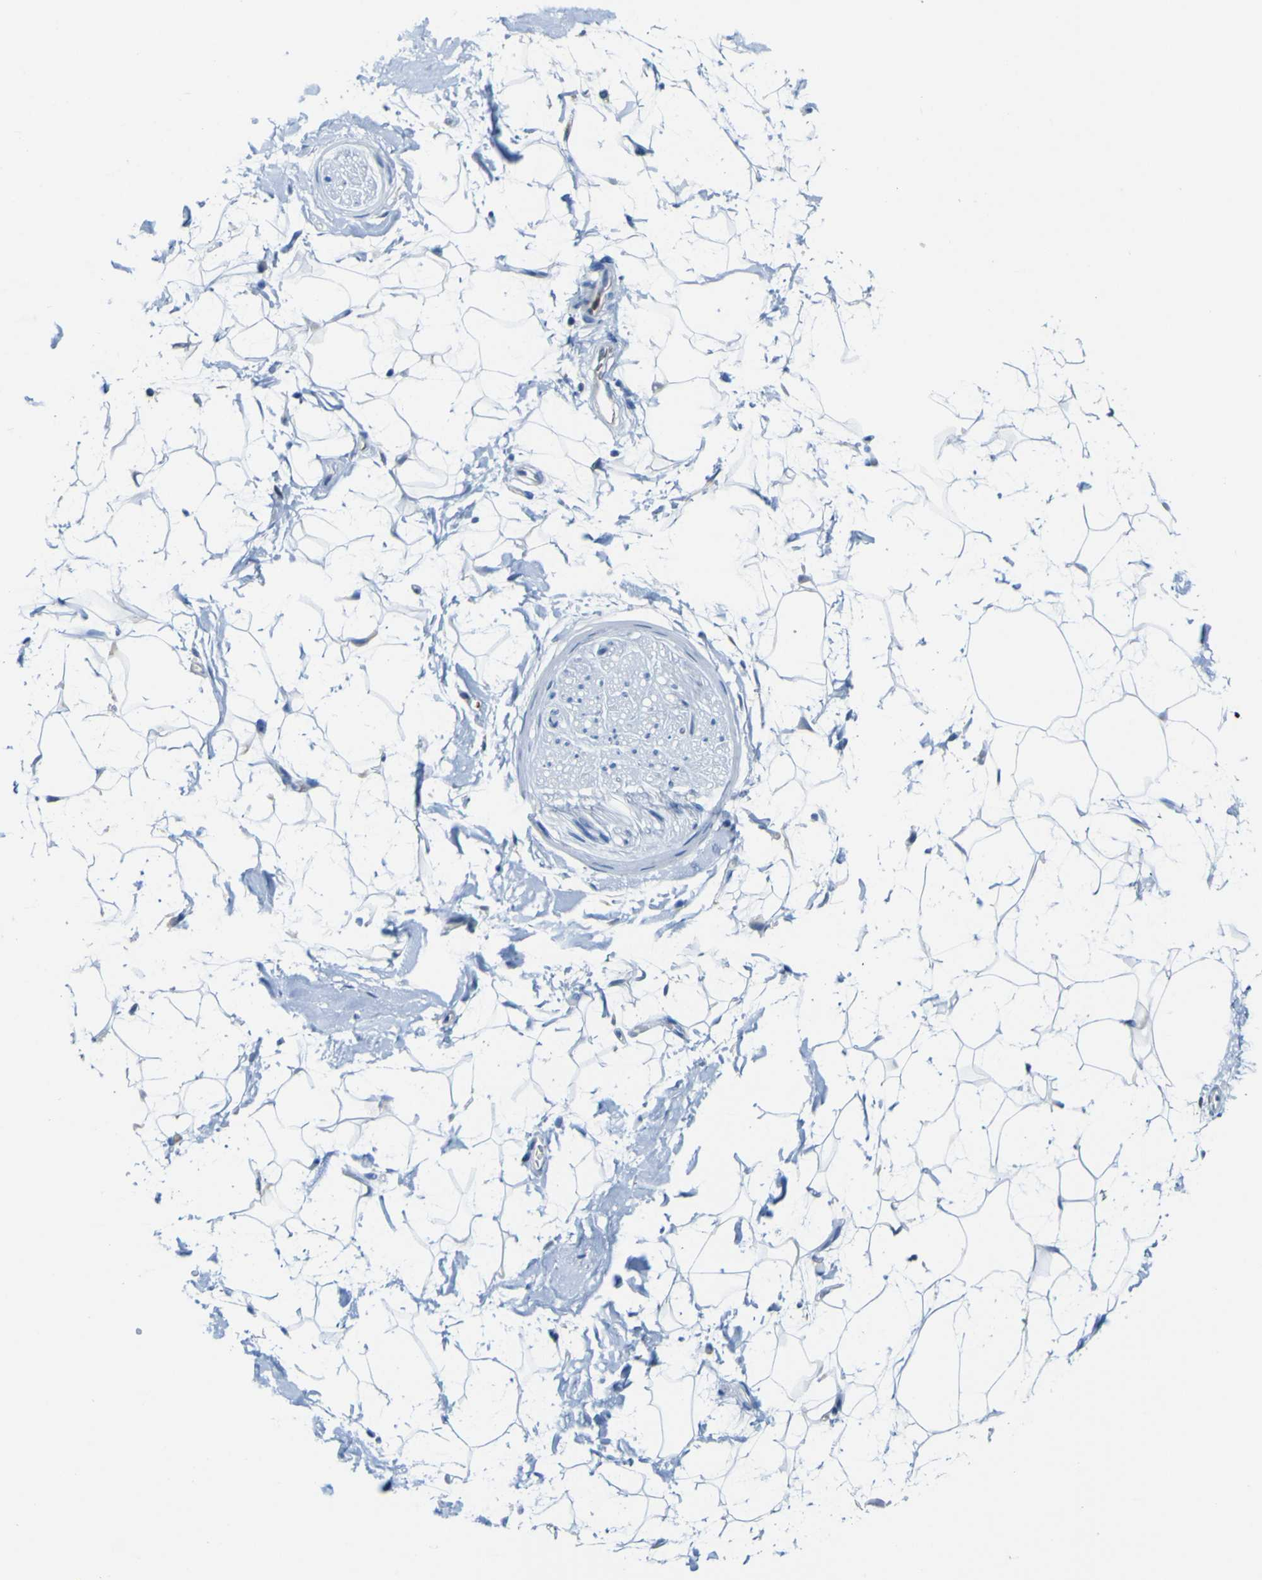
{"staining": {"intensity": "negative", "quantity": "none", "location": "none"}, "tissue": "adipose tissue", "cell_type": "Adipocytes", "image_type": "normal", "snomed": [{"axis": "morphology", "description": "Normal tissue, NOS"}, {"axis": "topography", "description": "Soft tissue"}], "caption": "Immunohistochemical staining of benign adipose tissue displays no significant expression in adipocytes.", "gene": "ABHD3", "patient": {"sex": "male", "age": 72}}